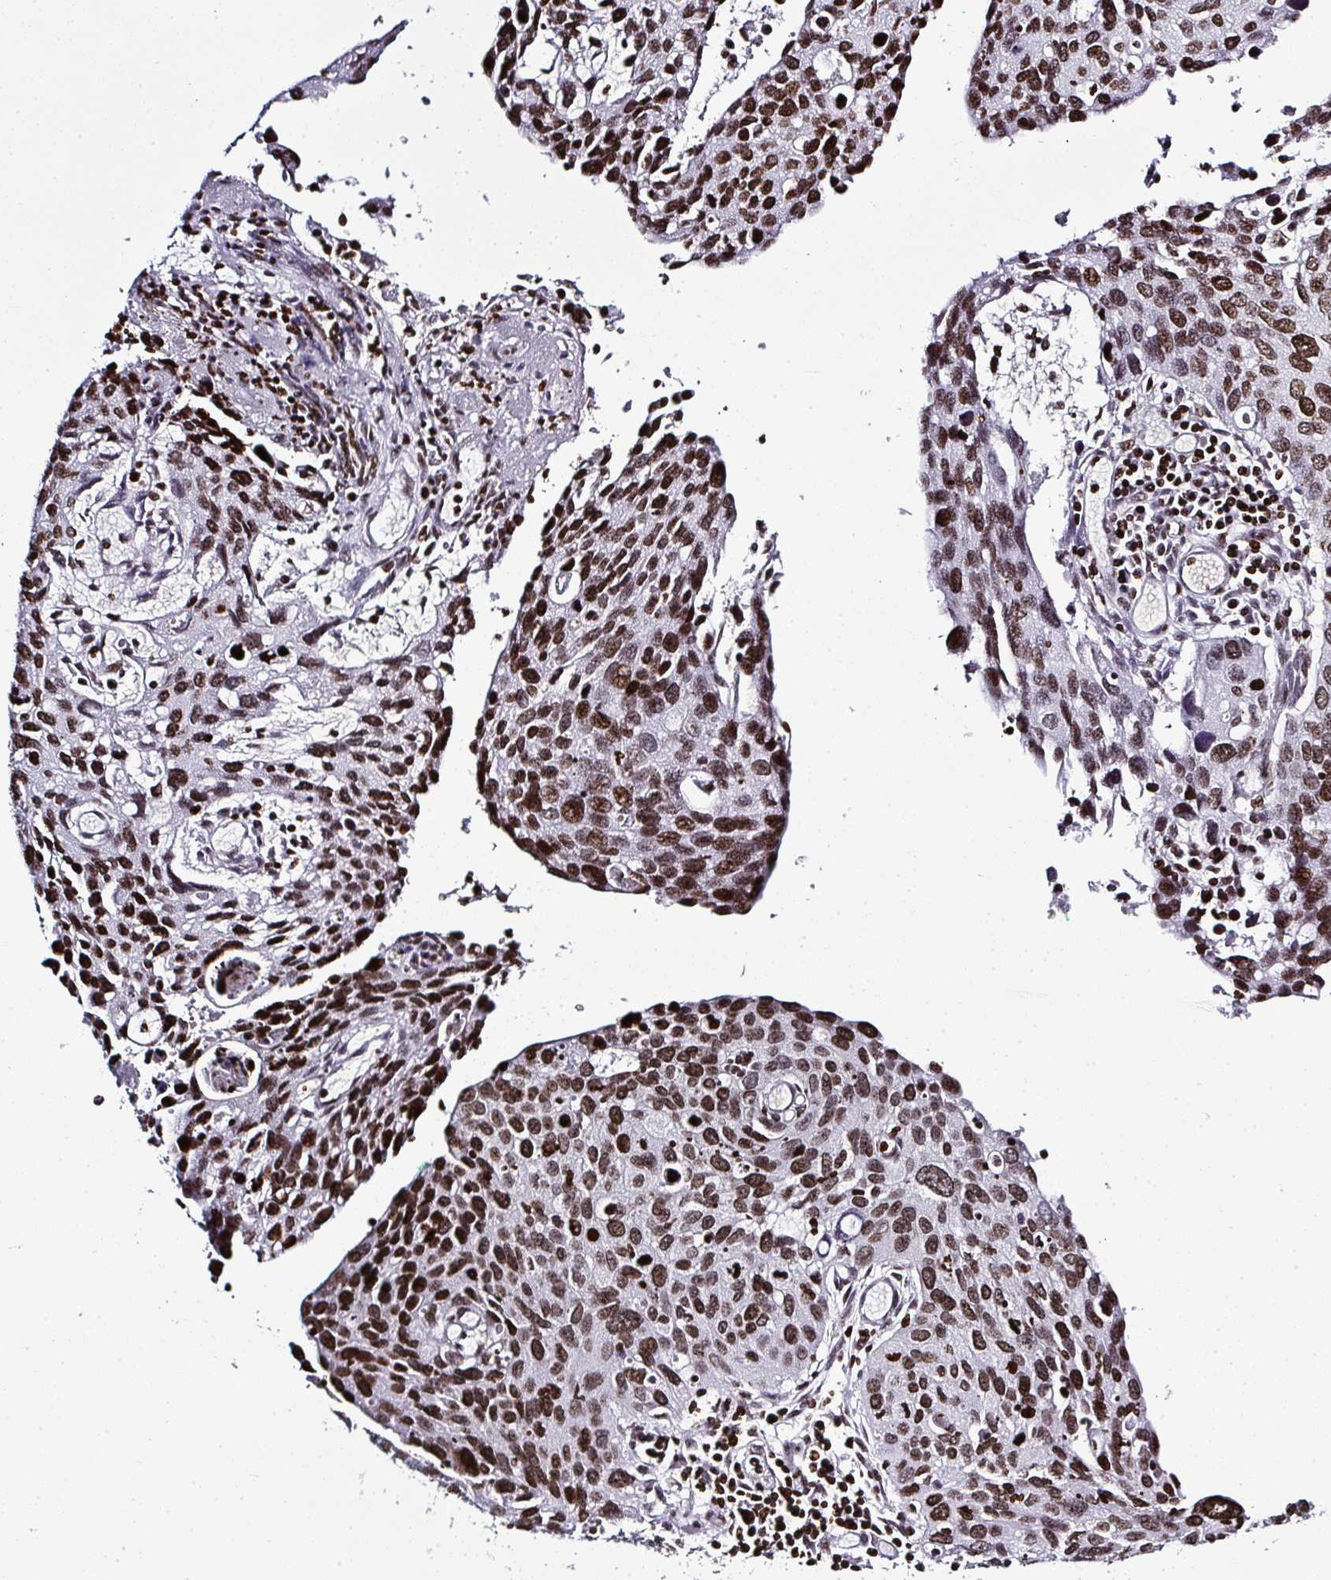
{"staining": {"intensity": "moderate", "quantity": ">75%", "location": "nuclear"}, "tissue": "cervical cancer", "cell_type": "Tumor cells", "image_type": "cancer", "snomed": [{"axis": "morphology", "description": "Squamous cell carcinoma, NOS"}, {"axis": "topography", "description": "Cervix"}], "caption": "This micrograph reveals immunohistochemistry staining of cervical cancer, with medium moderate nuclear positivity in approximately >75% of tumor cells.", "gene": "RASL11A", "patient": {"sex": "female", "age": 55}}